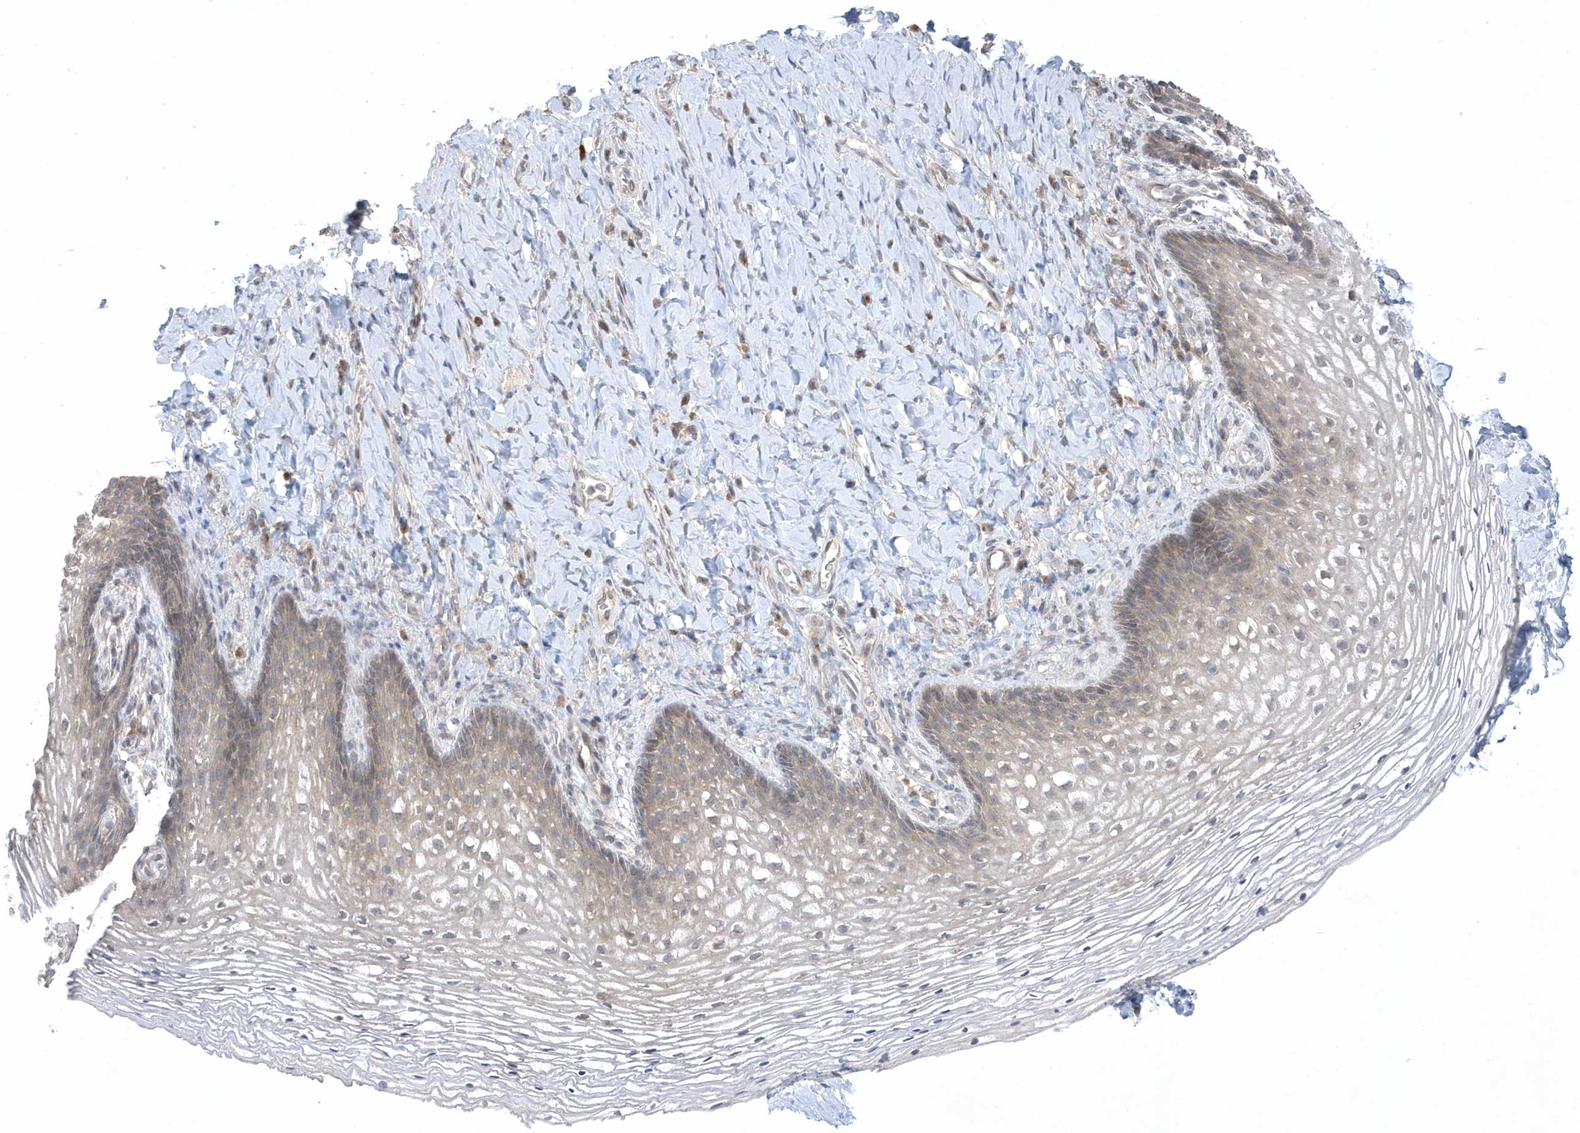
{"staining": {"intensity": "weak", "quantity": ">75%", "location": "cytoplasmic/membranous,nuclear"}, "tissue": "vagina", "cell_type": "Squamous epithelial cells", "image_type": "normal", "snomed": [{"axis": "morphology", "description": "Normal tissue, NOS"}, {"axis": "topography", "description": "Vagina"}], "caption": "Vagina stained with immunohistochemistry demonstrates weak cytoplasmic/membranous,nuclear expression in about >75% of squamous epithelial cells. (Stains: DAB (3,3'-diaminobenzidine) in brown, nuclei in blue, Microscopy: brightfield microscopy at high magnification).", "gene": "ZC3H12D", "patient": {"sex": "female", "age": 60}}